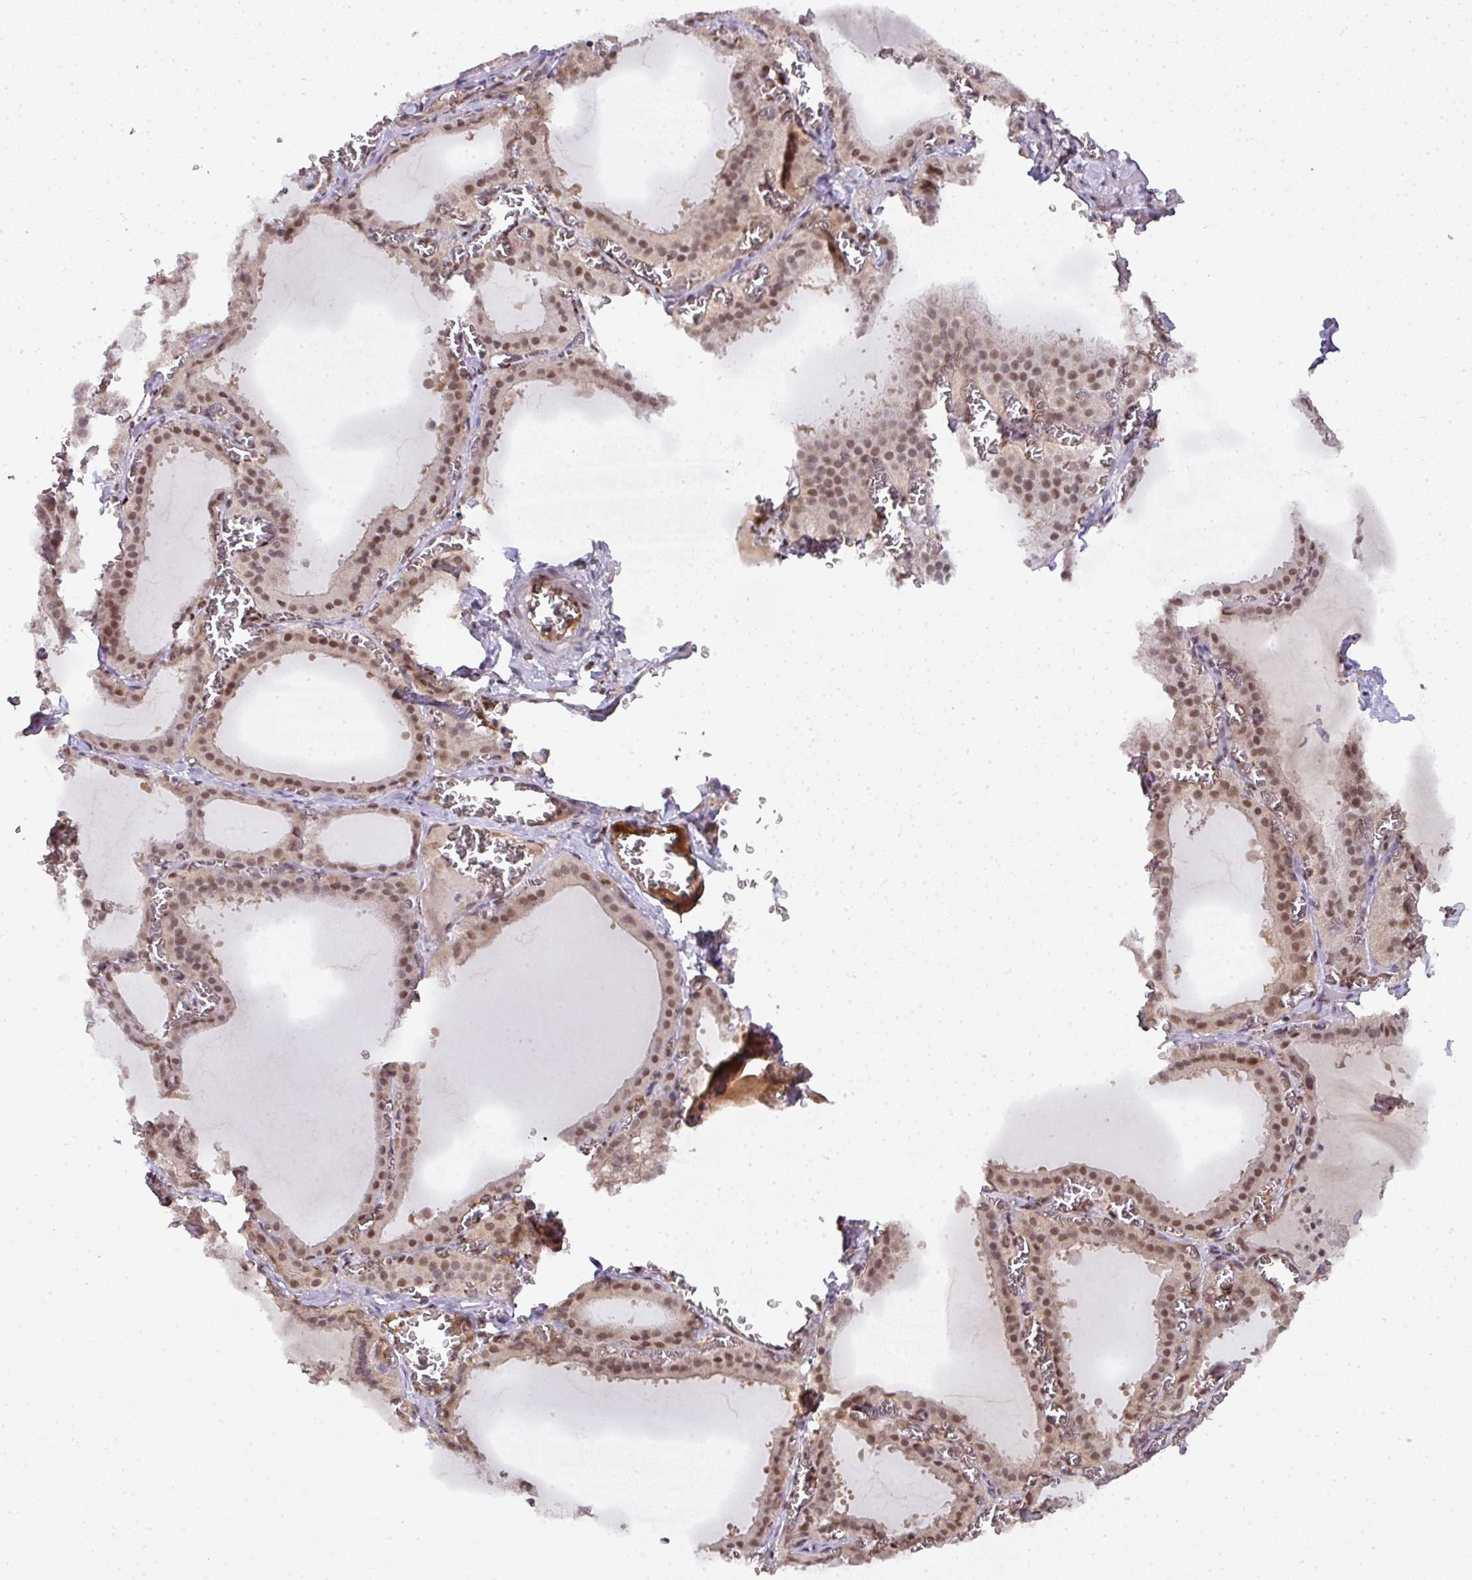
{"staining": {"intensity": "moderate", "quantity": ">75%", "location": "nuclear"}, "tissue": "thyroid gland", "cell_type": "Glandular cells", "image_type": "normal", "snomed": [{"axis": "morphology", "description": "Normal tissue, NOS"}, {"axis": "topography", "description": "Thyroid gland"}], "caption": "A high-resolution micrograph shows IHC staining of unremarkable thyroid gland, which exhibits moderate nuclear positivity in approximately >75% of glandular cells.", "gene": "RANBP9", "patient": {"sex": "female", "age": 30}}